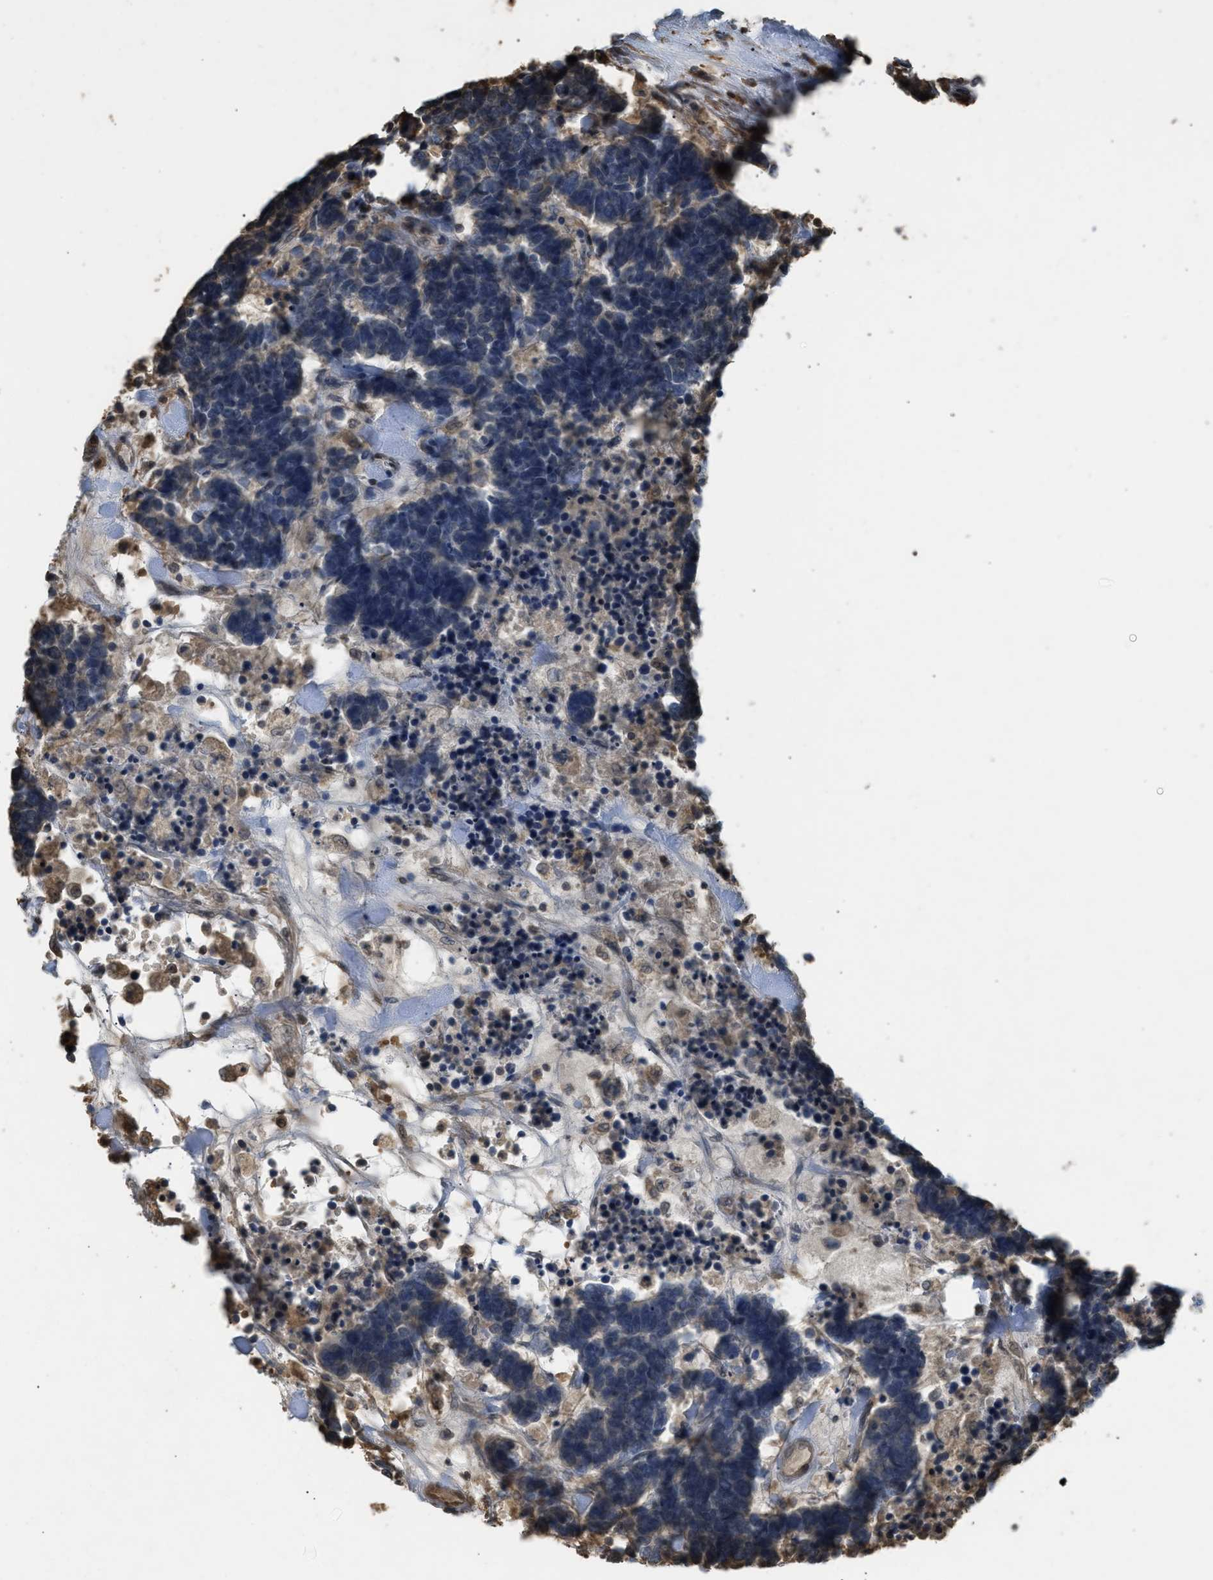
{"staining": {"intensity": "negative", "quantity": "none", "location": "none"}, "tissue": "carcinoid", "cell_type": "Tumor cells", "image_type": "cancer", "snomed": [{"axis": "morphology", "description": "Carcinoma, NOS"}, {"axis": "morphology", "description": "Carcinoid, malignant, NOS"}, {"axis": "topography", "description": "Urinary bladder"}], "caption": "There is no significant positivity in tumor cells of carcinoma. The staining is performed using DAB (3,3'-diaminobenzidine) brown chromogen with nuclei counter-stained in using hematoxylin.", "gene": "ARHGDIA", "patient": {"sex": "male", "age": 57}}